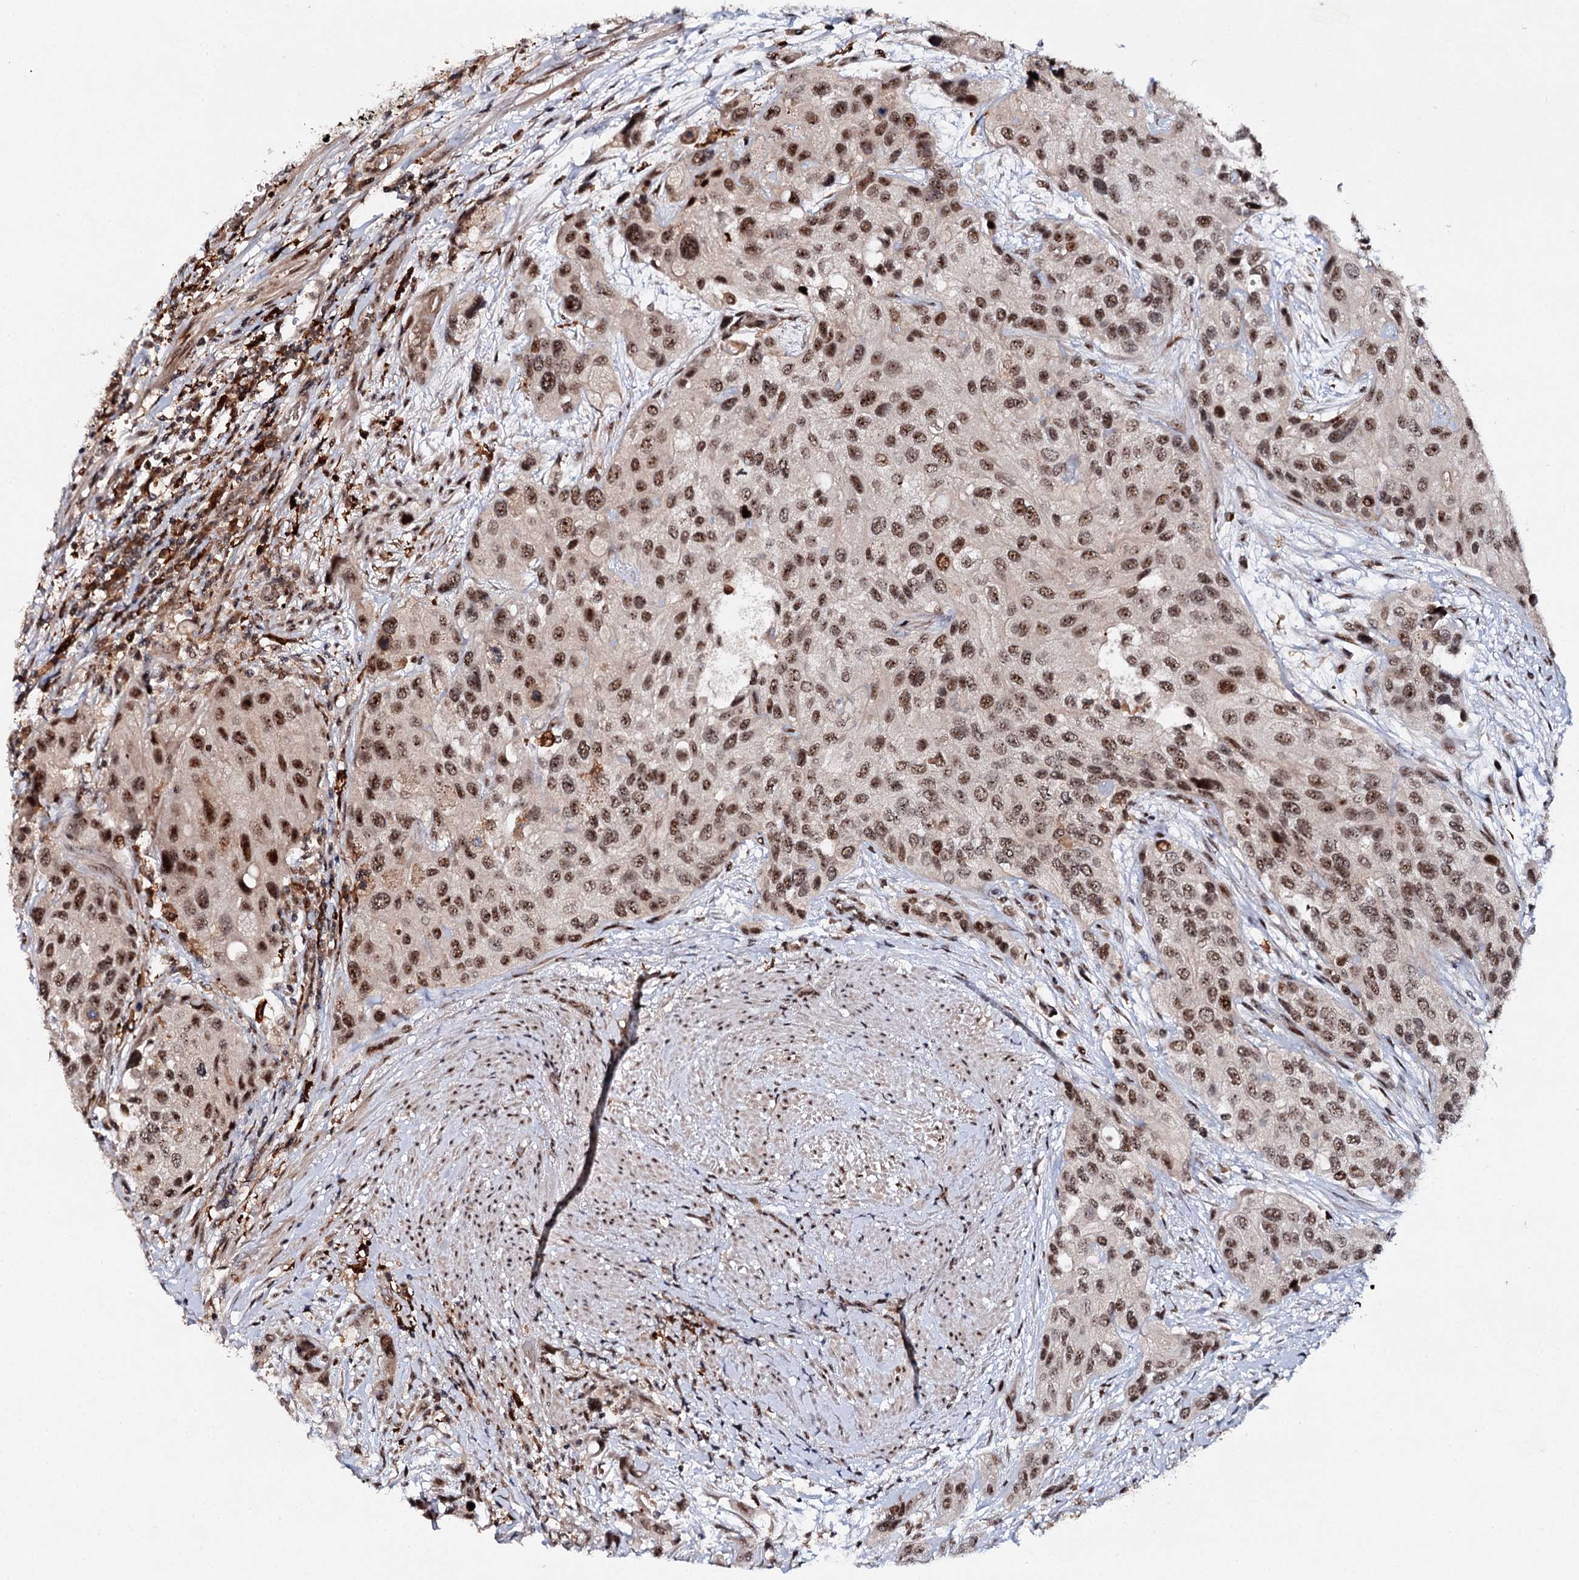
{"staining": {"intensity": "moderate", "quantity": ">75%", "location": "nuclear"}, "tissue": "urothelial cancer", "cell_type": "Tumor cells", "image_type": "cancer", "snomed": [{"axis": "morphology", "description": "Normal tissue, NOS"}, {"axis": "morphology", "description": "Urothelial carcinoma, High grade"}, {"axis": "topography", "description": "Vascular tissue"}, {"axis": "topography", "description": "Urinary bladder"}], "caption": "The immunohistochemical stain highlights moderate nuclear positivity in tumor cells of urothelial carcinoma (high-grade) tissue. The staining is performed using DAB (3,3'-diaminobenzidine) brown chromogen to label protein expression. The nuclei are counter-stained blue using hematoxylin.", "gene": "BUD13", "patient": {"sex": "female", "age": 56}}